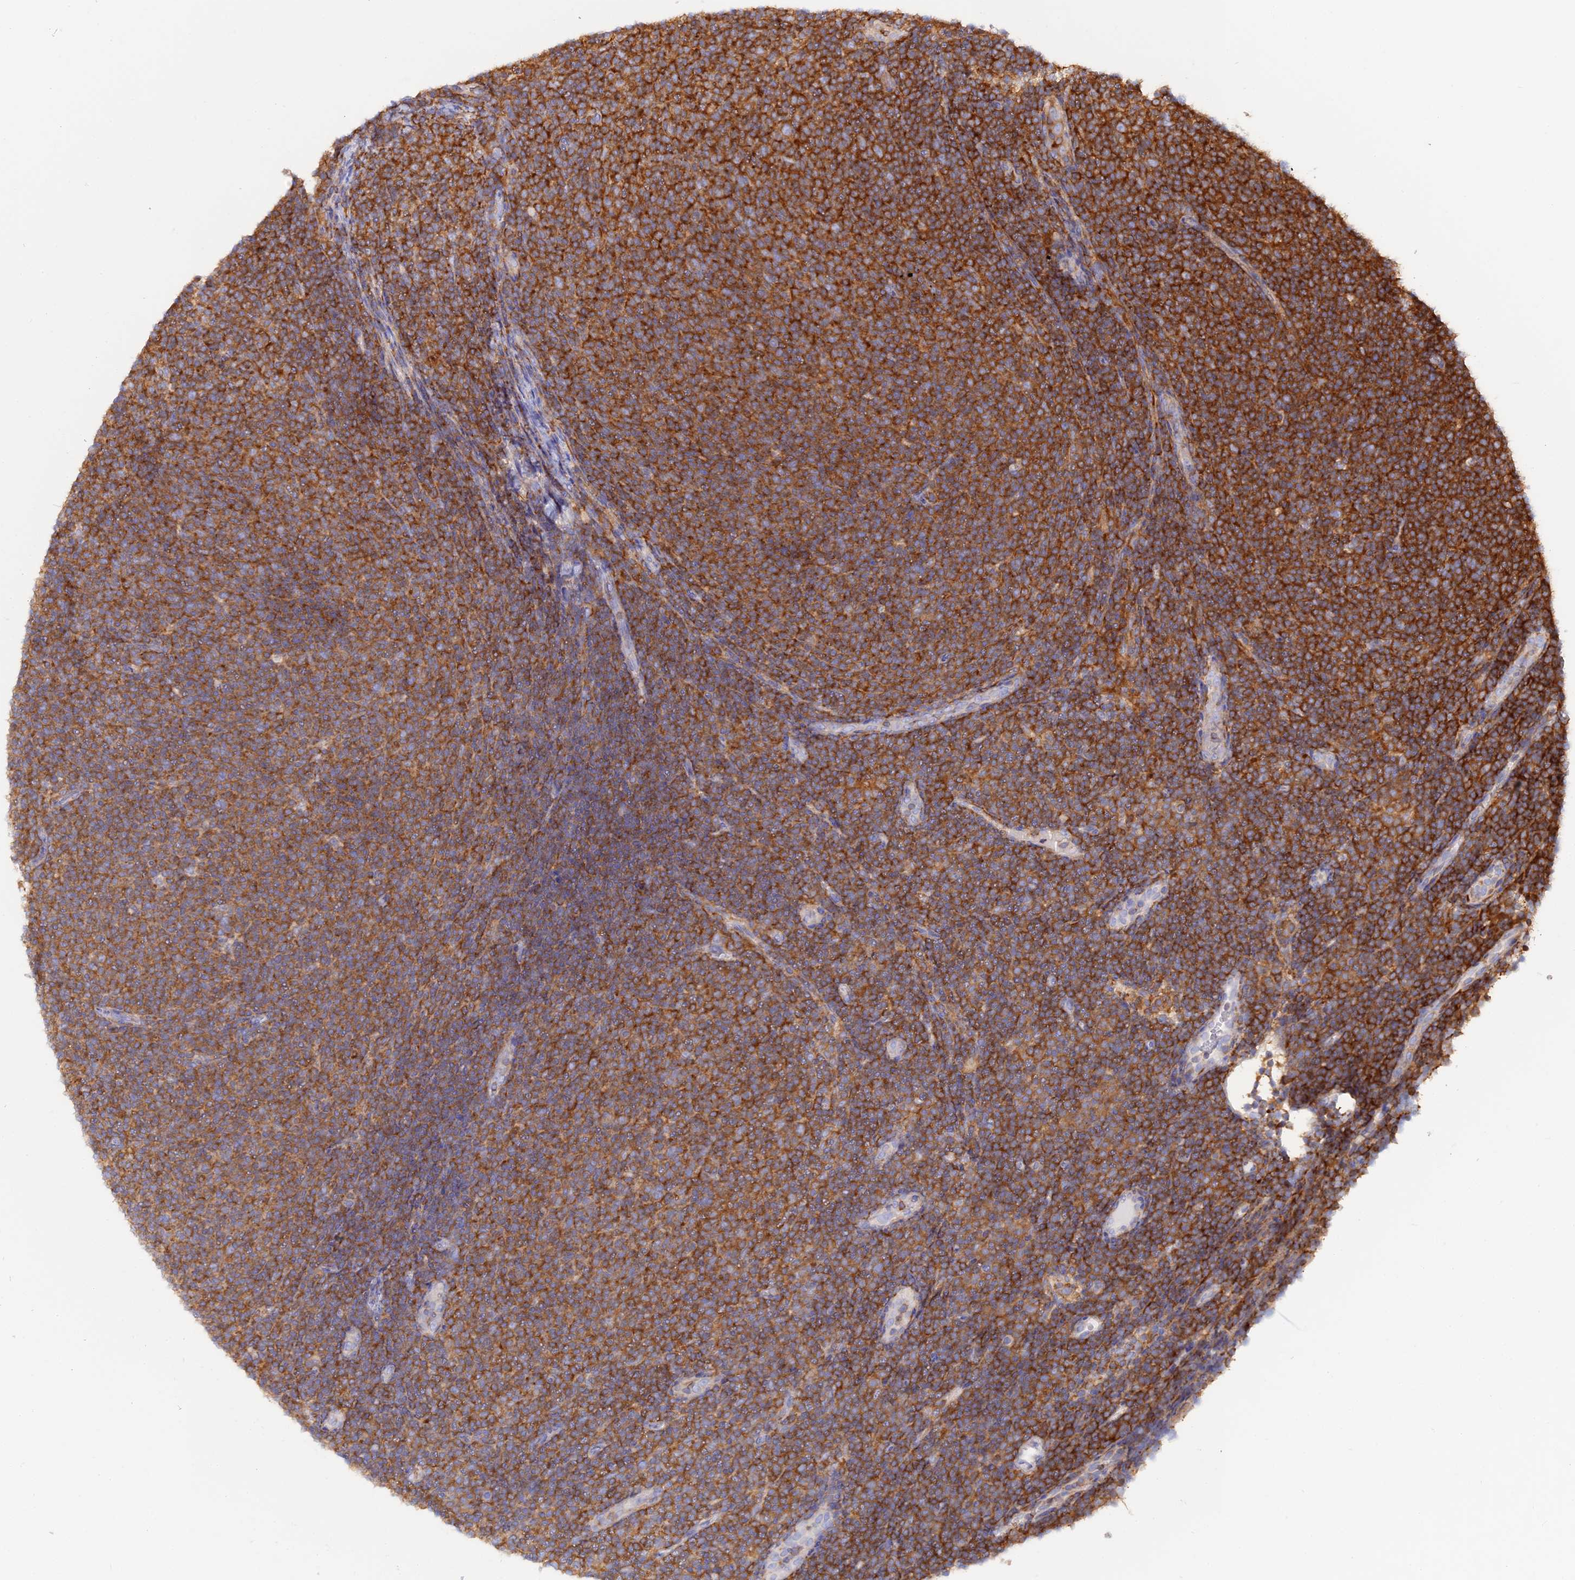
{"staining": {"intensity": "strong", "quantity": ">75%", "location": "cytoplasmic/membranous"}, "tissue": "lymphoma", "cell_type": "Tumor cells", "image_type": "cancer", "snomed": [{"axis": "morphology", "description": "Malignant lymphoma, non-Hodgkin's type, Low grade"}, {"axis": "topography", "description": "Lymph node"}], "caption": "IHC (DAB) staining of human low-grade malignant lymphoma, non-Hodgkin's type reveals strong cytoplasmic/membranous protein staining in about >75% of tumor cells.", "gene": "GMIP", "patient": {"sex": "male", "age": 66}}